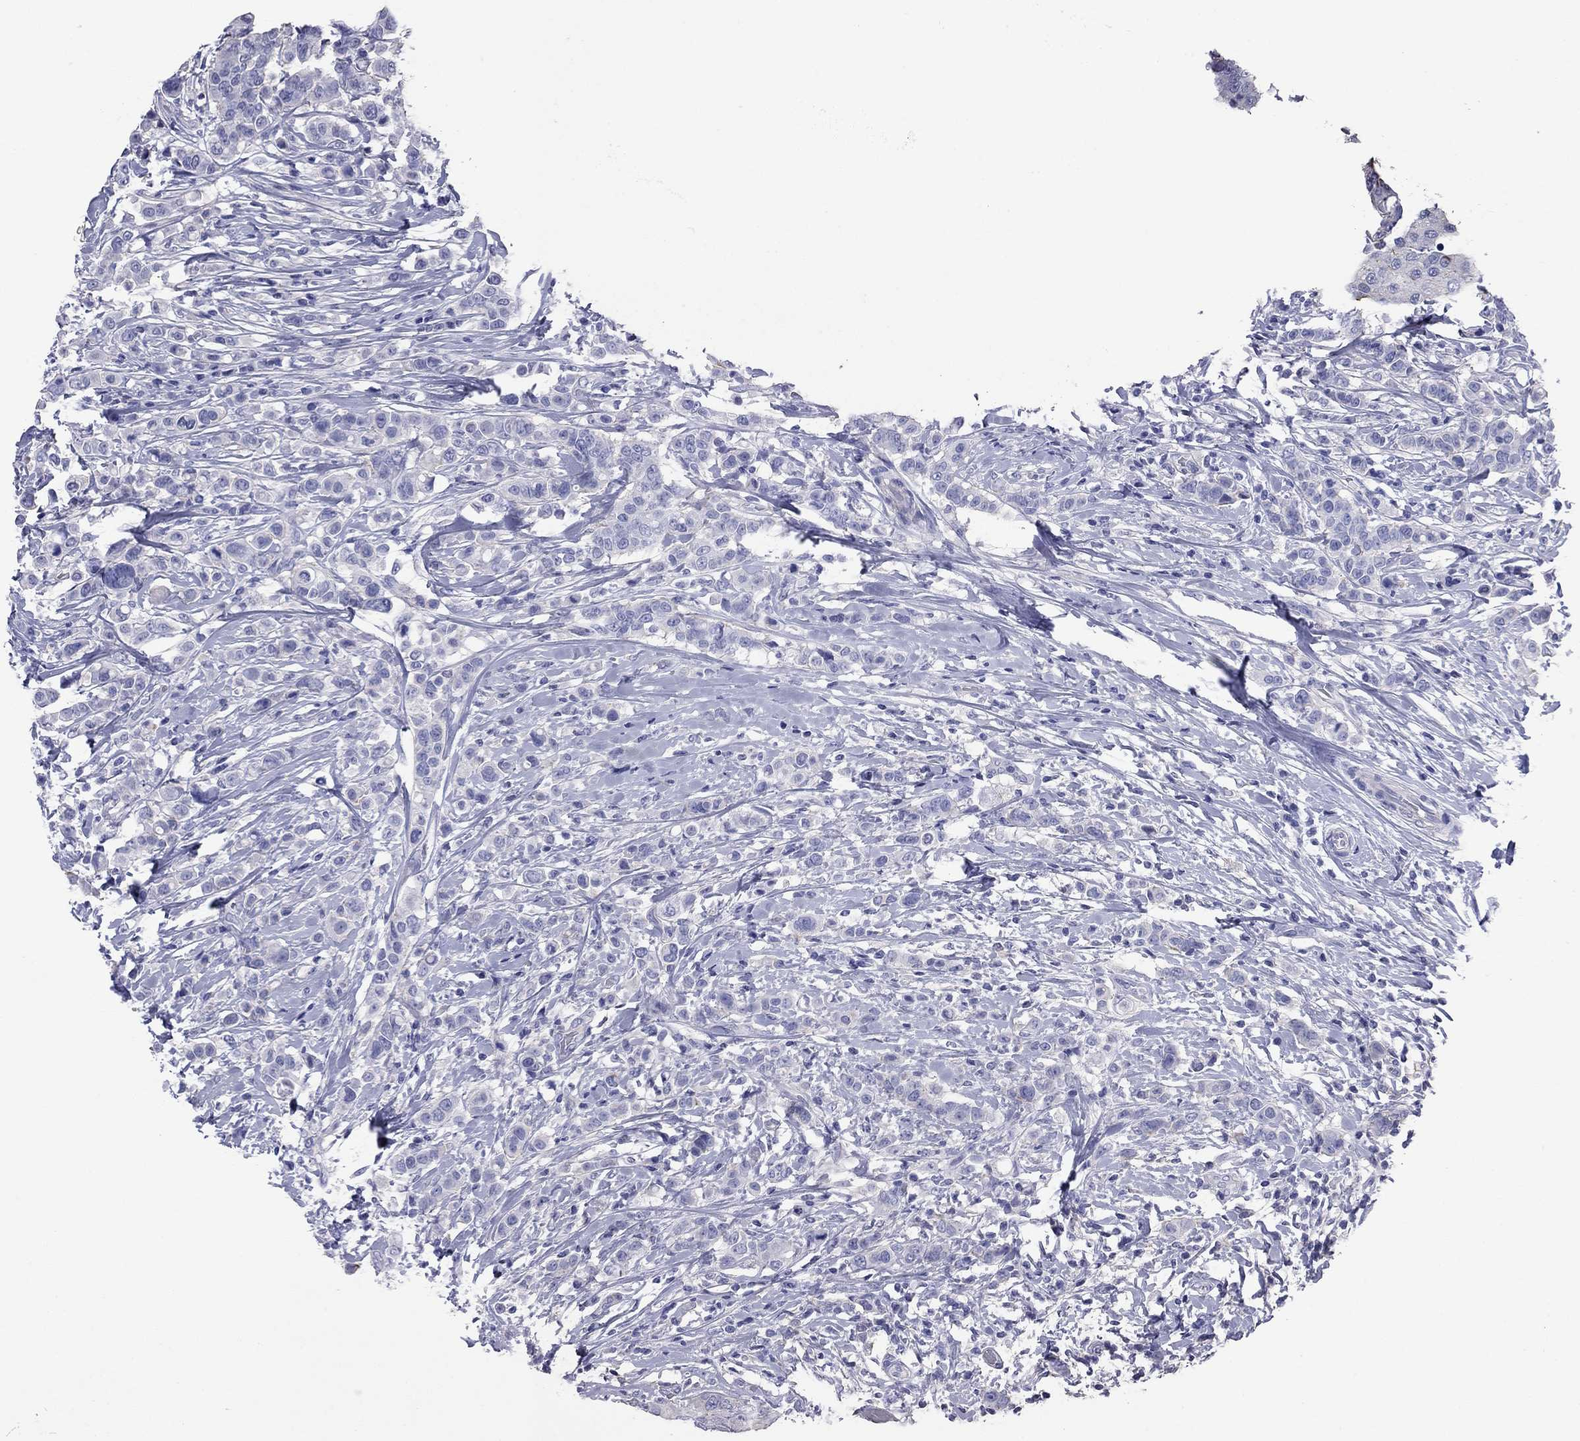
{"staining": {"intensity": "negative", "quantity": "none", "location": "none"}, "tissue": "breast cancer", "cell_type": "Tumor cells", "image_type": "cancer", "snomed": [{"axis": "morphology", "description": "Duct carcinoma"}, {"axis": "topography", "description": "Breast"}], "caption": "DAB (3,3'-diaminobenzidine) immunohistochemical staining of breast infiltrating ductal carcinoma shows no significant staining in tumor cells.", "gene": "ACTL7B", "patient": {"sex": "female", "age": 27}}